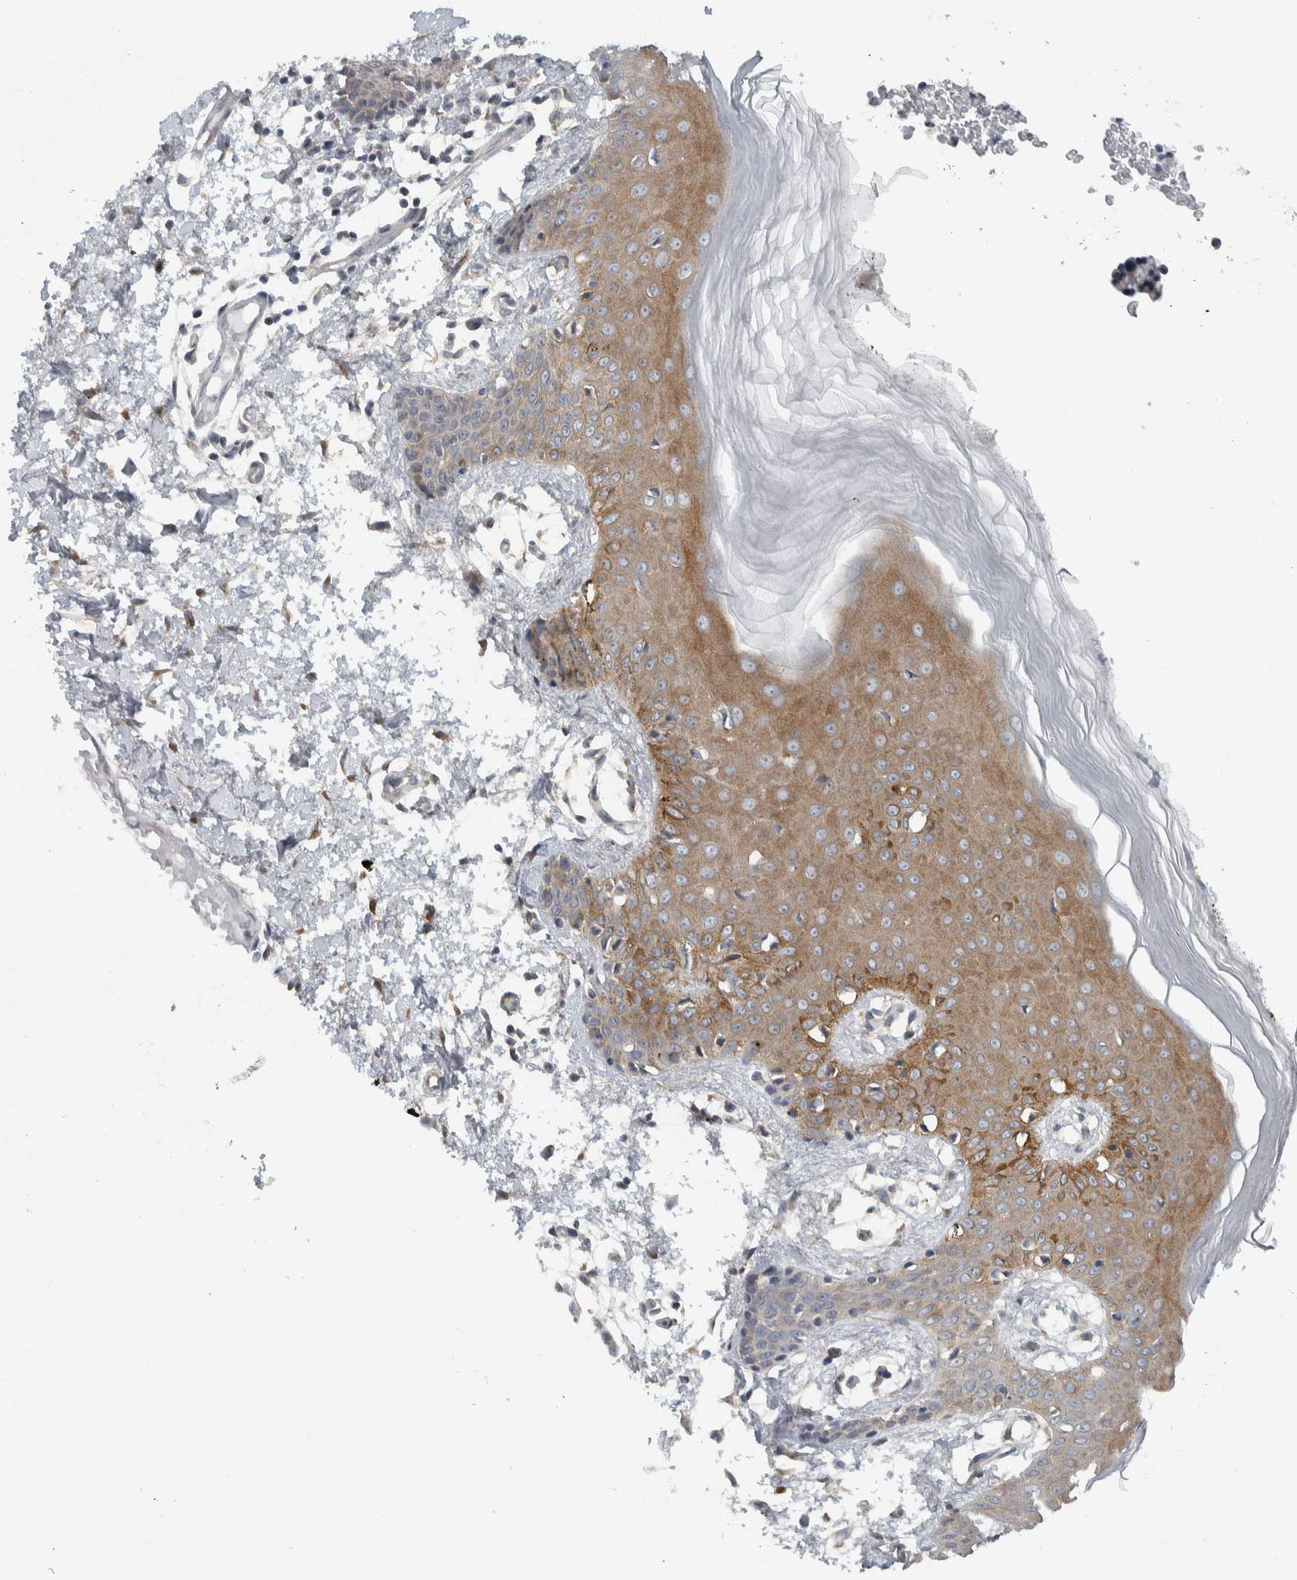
{"staining": {"intensity": "moderate", "quantity": ">75%", "location": "cytoplasmic/membranous"}, "tissue": "skin", "cell_type": "Fibroblasts", "image_type": "normal", "snomed": [{"axis": "morphology", "description": "Normal tissue, NOS"}, {"axis": "topography", "description": "Skin"}], "caption": "A micrograph of human skin stained for a protein shows moderate cytoplasmic/membranous brown staining in fibroblasts. The protein is shown in brown color, while the nuclei are stained blue.", "gene": "RERE", "patient": {"sex": "male", "age": 53}}